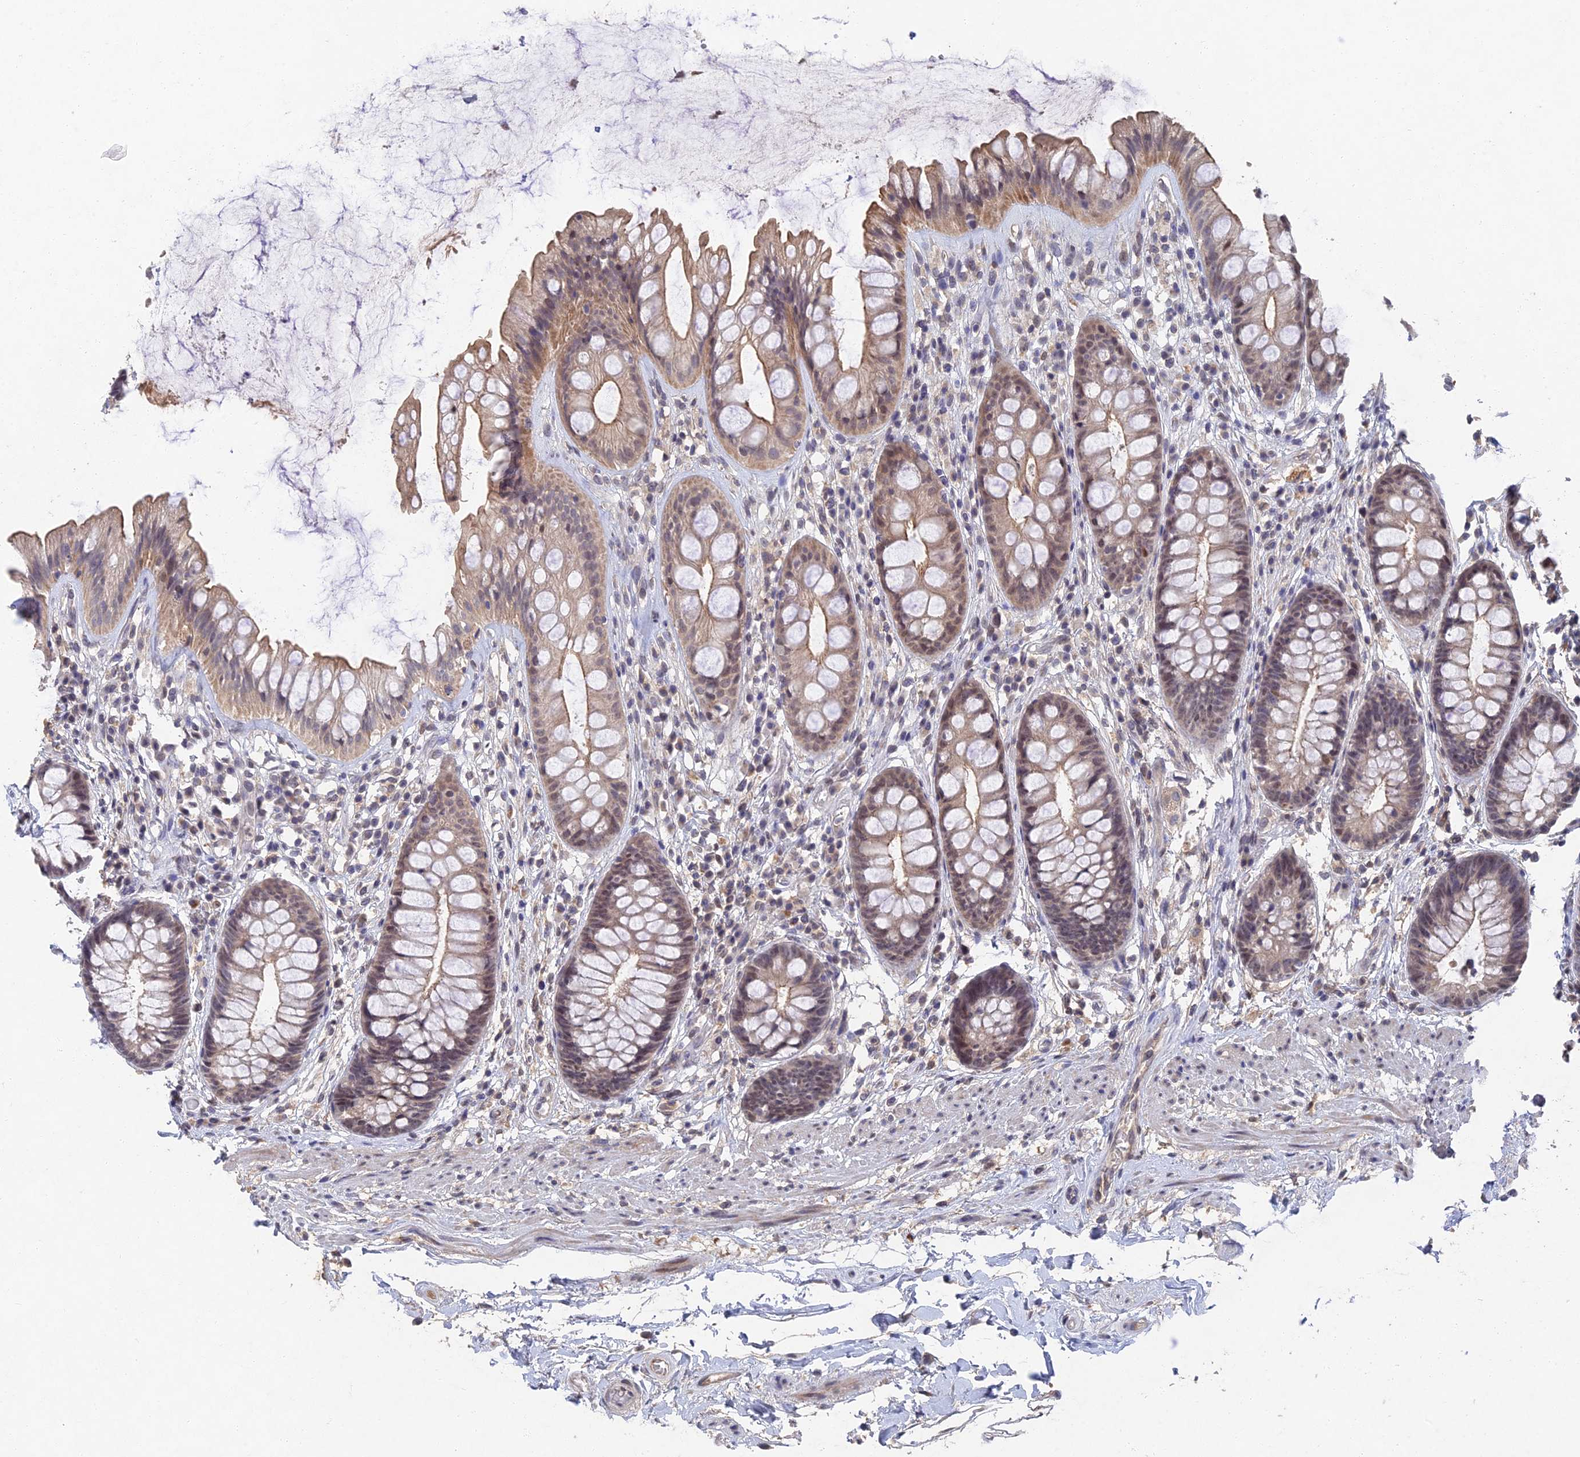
{"staining": {"intensity": "weak", "quantity": "25%-75%", "location": "cytoplasmic/membranous"}, "tissue": "rectum", "cell_type": "Glandular cells", "image_type": "normal", "snomed": [{"axis": "morphology", "description": "Normal tissue, NOS"}, {"axis": "topography", "description": "Rectum"}], "caption": "Rectum stained with immunohistochemistry (IHC) exhibits weak cytoplasmic/membranous staining in approximately 25%-75% of glandular cells. Using DAB (brown) and hematoxylin (blue) stains, captured at high magnification using brightfield microscopy.", "gene": "GNA15", "patient": {"sex": "male", "age": 74}}